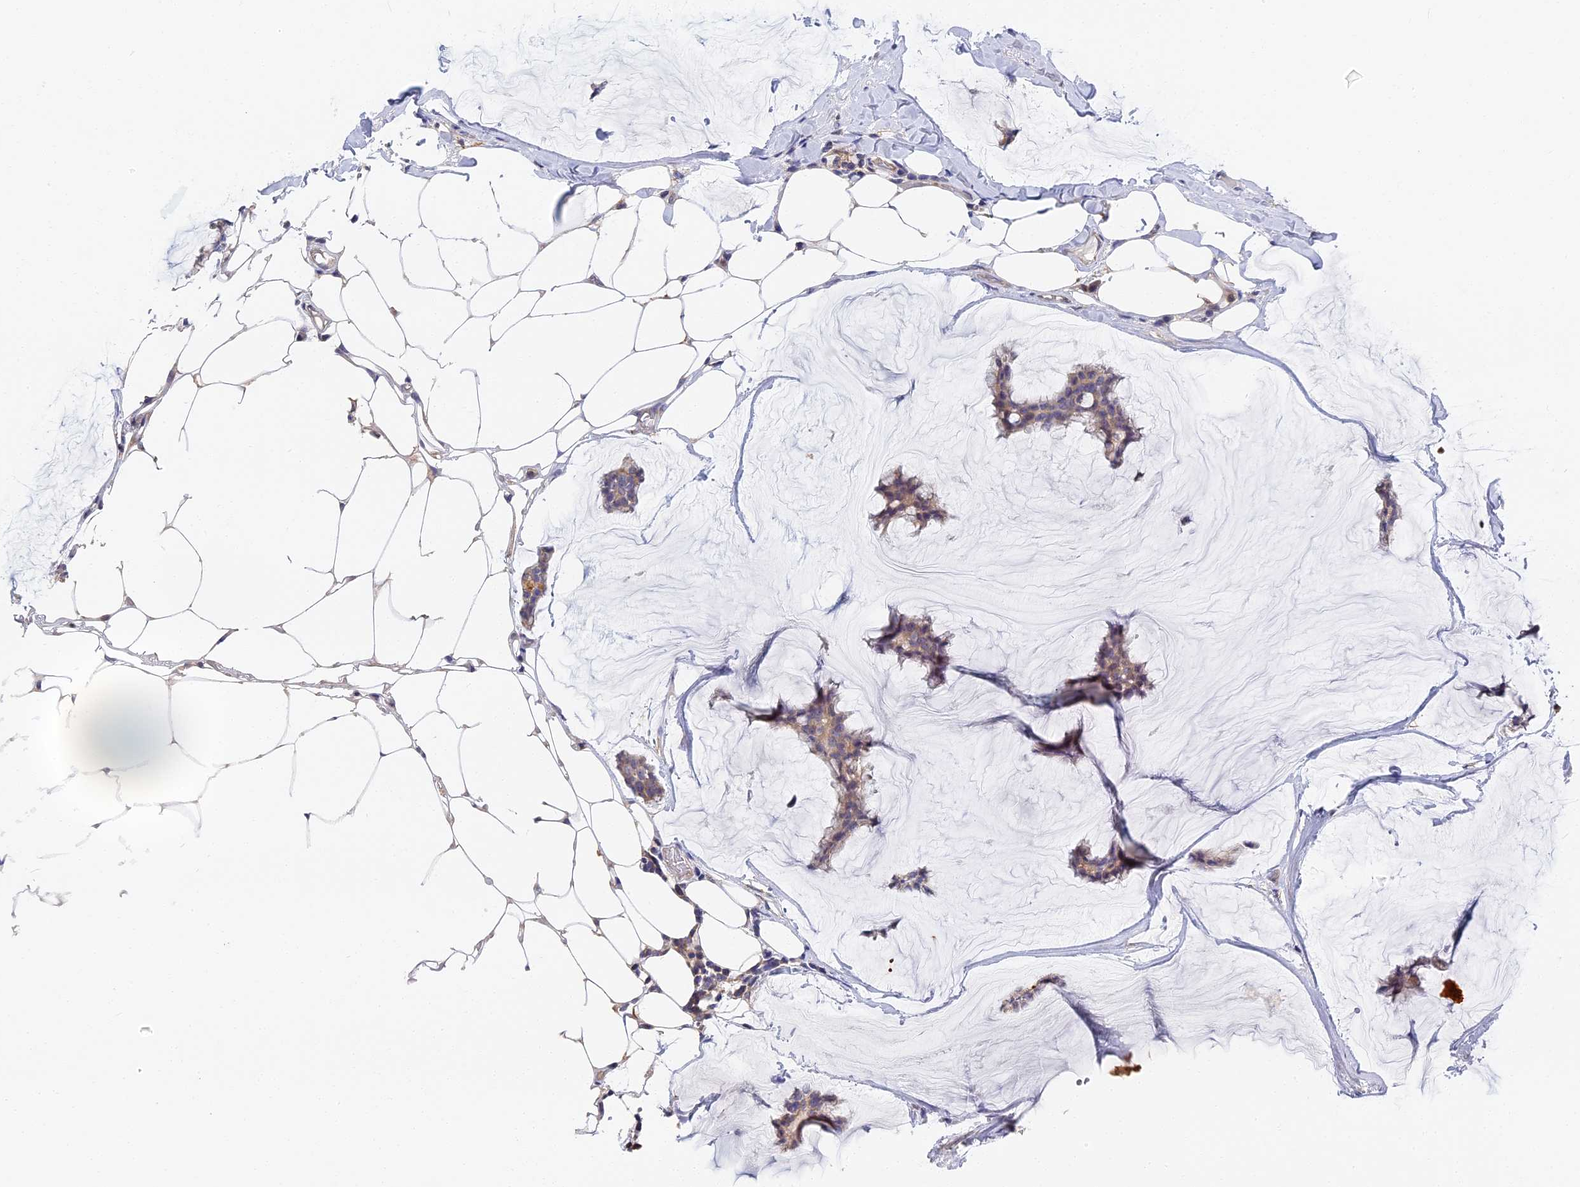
{"staining": {"intensity": "weak", "quantity": "25%-75%", "location": "cytoplasmic/membranous"}, "tissue": "breast cancer", "cell_type": "Tumor cells", "image_type": "cancer", "snomed": [{"axis": "morphology", "description": "Duct carcinoma"}, {"axis": "topography", "description": "Breast"}], "caption": "Immunohistochemistry staining of breast infiltrating ductal carcinoma, which reveals low levels of weak cytoplasmic/membranous expression in approximately 25%-75% of tumor cells indicating weak cytoplasmic/membranous protein staining. The staining was performed using DAB (brown) for protein detection and nuclei were counterstained in hematoxylin (blue).", "gene": "CCDC113", "patient": {"sex": "female", "age": 93}}